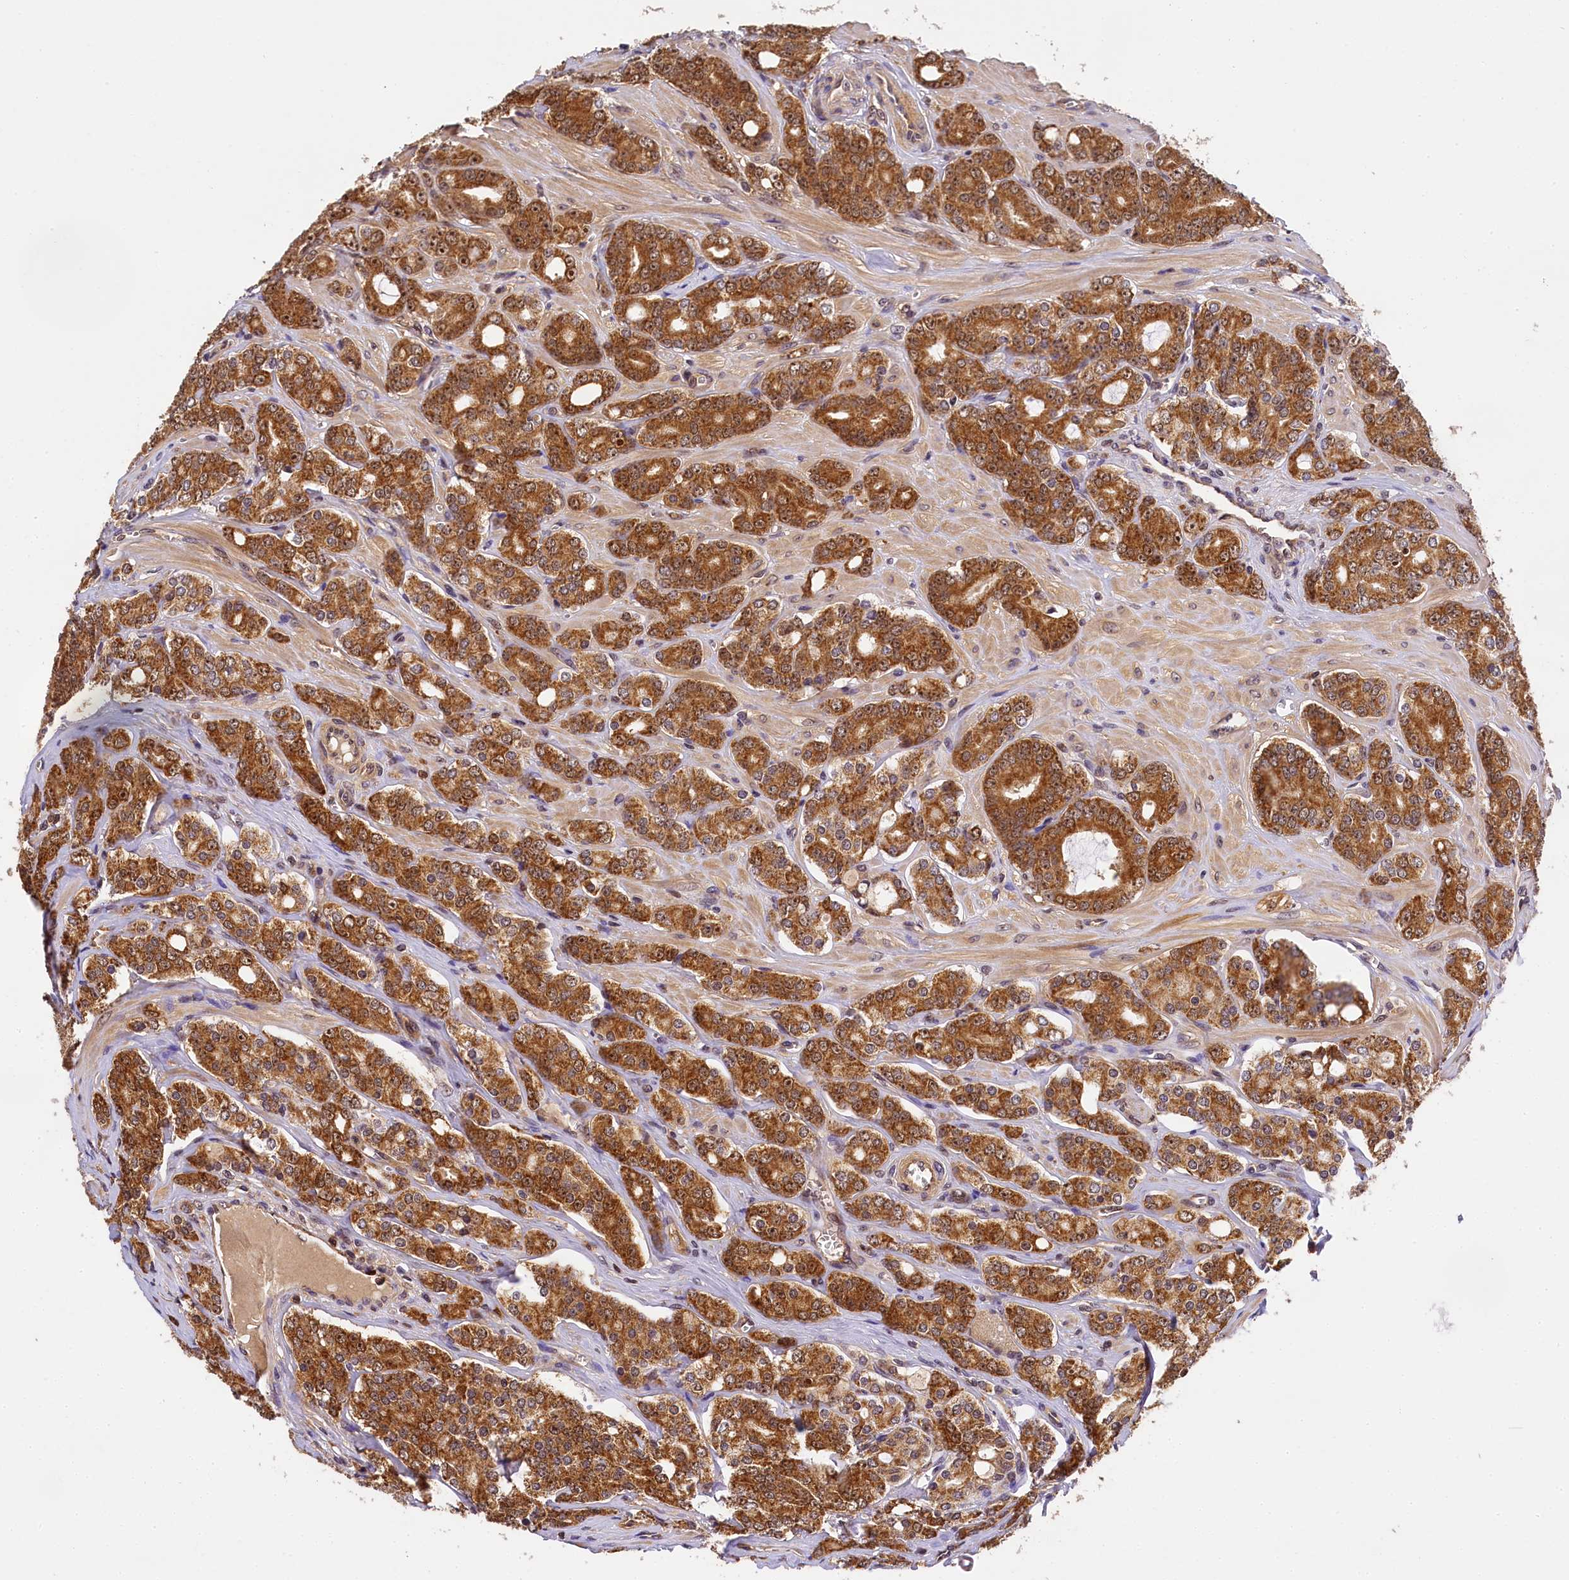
{"staining": {"intensity": "strong", "quantity": ">75%", "location": "cytoplasmic/membranous,nuclear"}, "tissue": "prostate cancer", "cell_type": "Tumor cells", "image_type": "cancer", "snomed": [{"axis": "morphology", "description": "Adenocarcinoma, High grade"}, {"axis": "topography", "description": "Prostate"}], "caption": "Human prostate cancer (high-grade adenocarcinoma) stained with a protein marker shows strong staining in tumor cells.", "gene": "EIF6", "patient": {"sex": "male", "age": 62}}